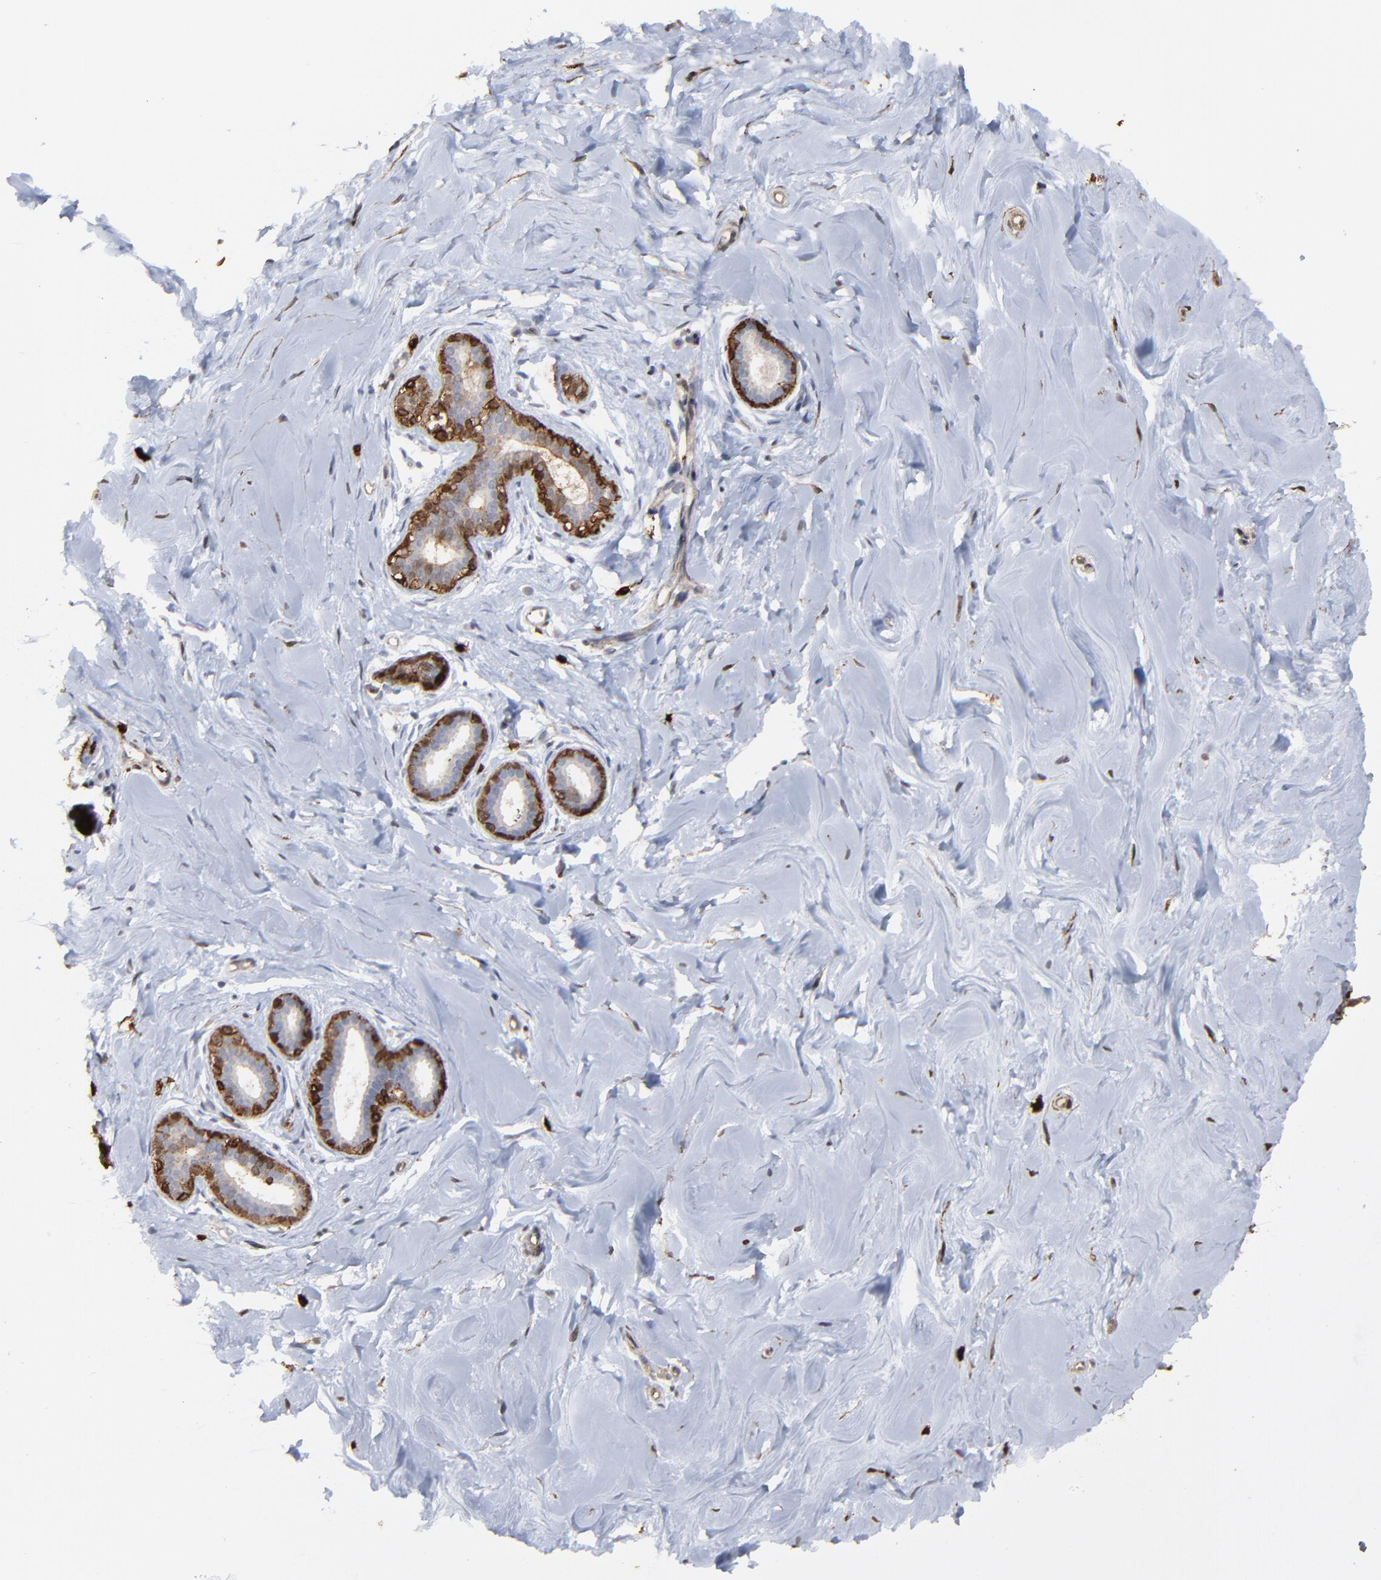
{"staining": {"intensity": "moderate", "quantity": ">75%", "location": "nuclear"}, "tissue": "breast", "cell_type": "Adipocytes", "image_type": "normal", "snomed": [{"axis": "morphology", "description": "Normal tissue, NOS"}, {"axis": "topography", "description": "Breast"}], "caption": "Brown immunohistochemical staining in unremarkable breast displays moderate nuclear positivity in approximately >75% of adipocytes.", "gene": "SLC6A14", "patient": {"sex": "female", "age": 23}}